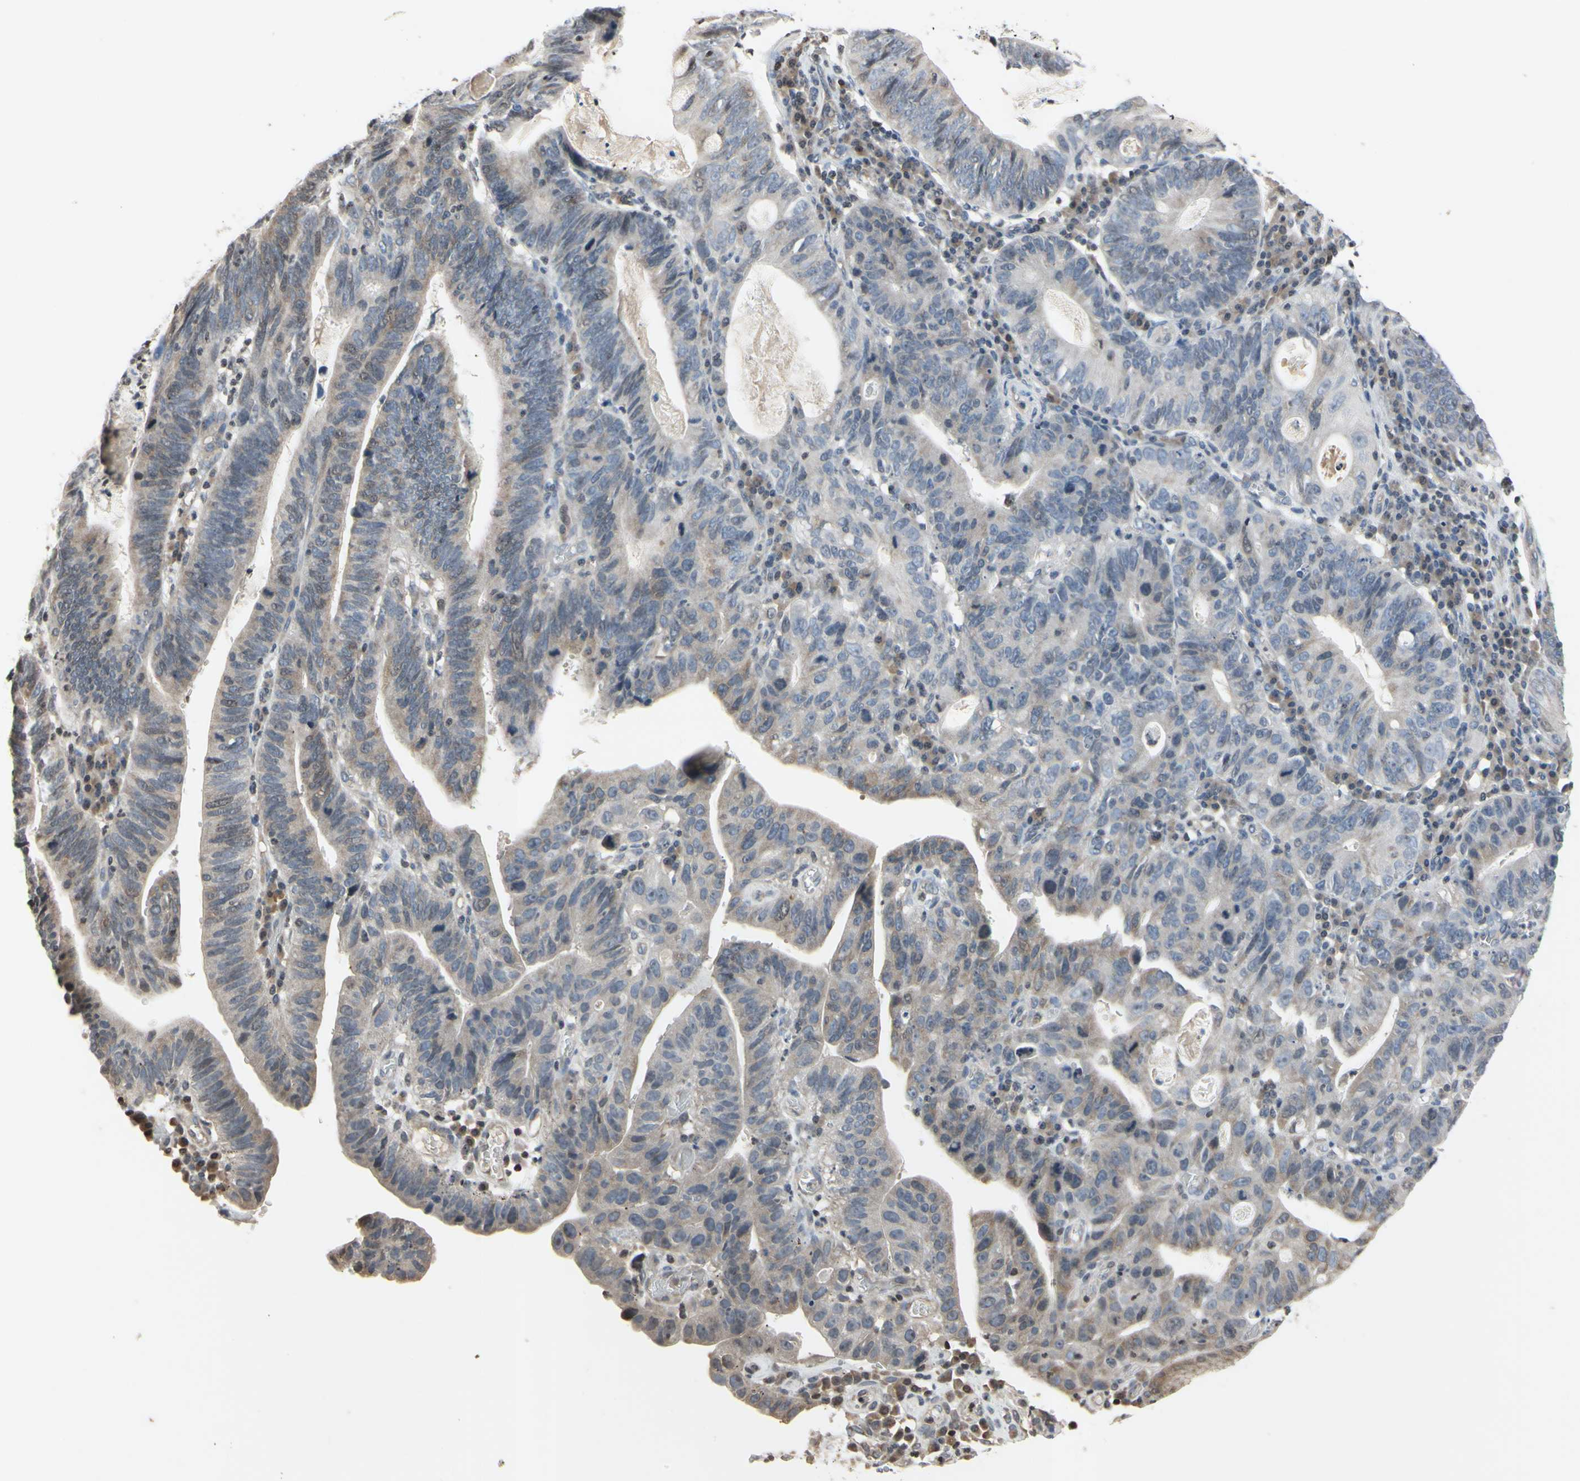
{"staining": {"intensity": "moderate", "quantity": "25%-75%", "location": "cytoplasmic/membranous"}, "tissue": "stomach cancer", "cell_type": "Tumor cells", "image_type": "cancer", "snomed": [{"axis": "morphology", "description": "Adenocarcinoma, NOS"}, {"axis": "topography", "description": "Stomach"}], "caption": "Moderate cytoplasmic/membranous expression is appreciated in approximately 25%-75% of tumor cells in stomach cancer (adenocarcinoma).", "gene": "ARG1", "patient": {"sex": "male", "age": 59}}